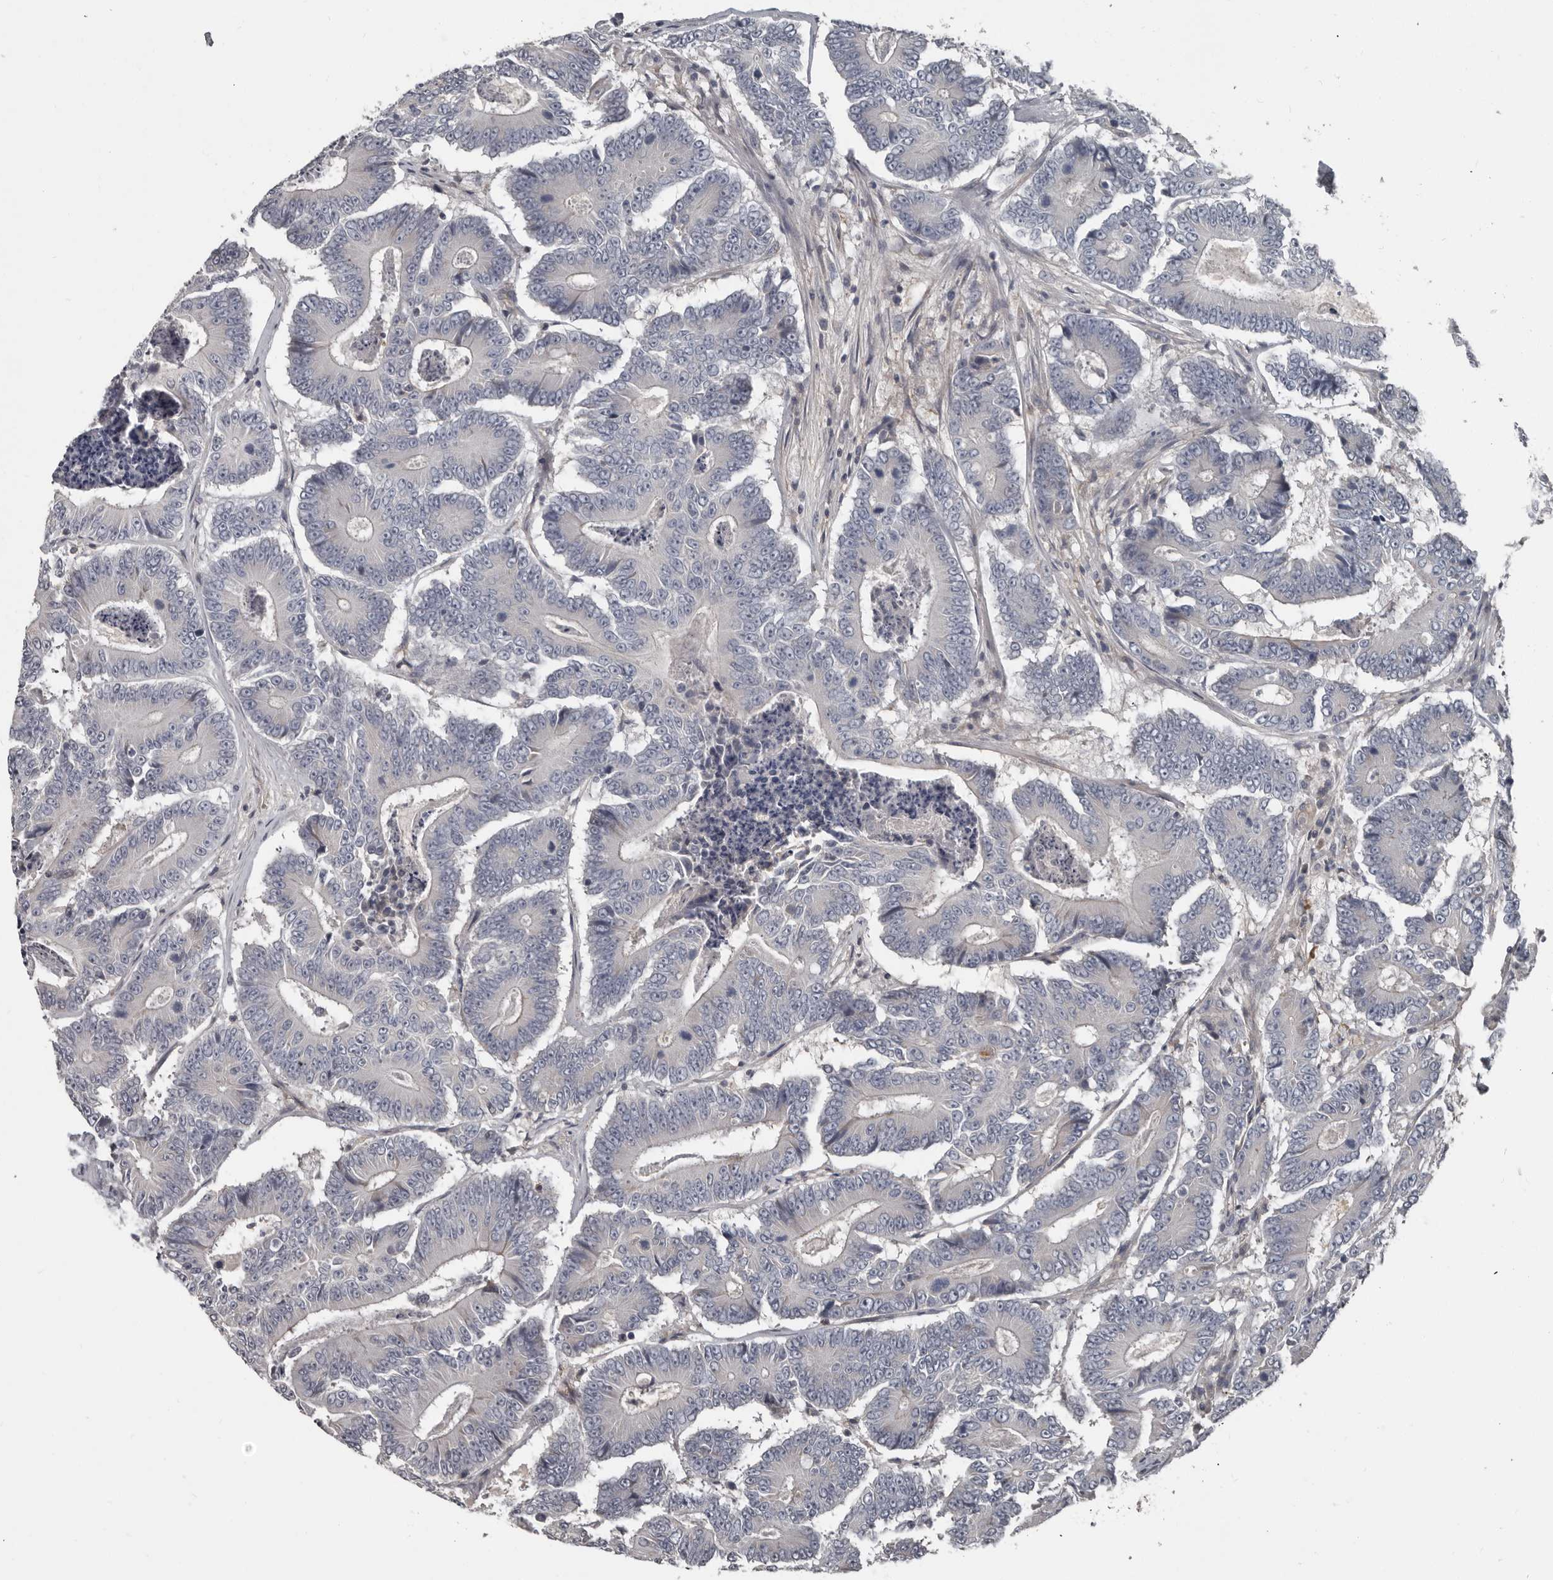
{"staining": {"intensity": "negative", "quantity": "none", "location": "none"}, "tissue": "colorectal cancer", "cell_type": "Tumor cells", "image_type": "cancer", "snomed": [{"axis": "morphology", "description": "Adenocarcinoma, NOS"}, {"axis": "topography", "description": "Colon"}], "caption": "Immunohistochemical staining of human colorectal adenocarcinoma displays no significant positivity in tumor cells. (Brightfield microscopy of DAB (3,3'-diaminobenzidine) IHC at high magnification).", "gene": "CA6", "patient": {"sex": "male", "age": 83}}